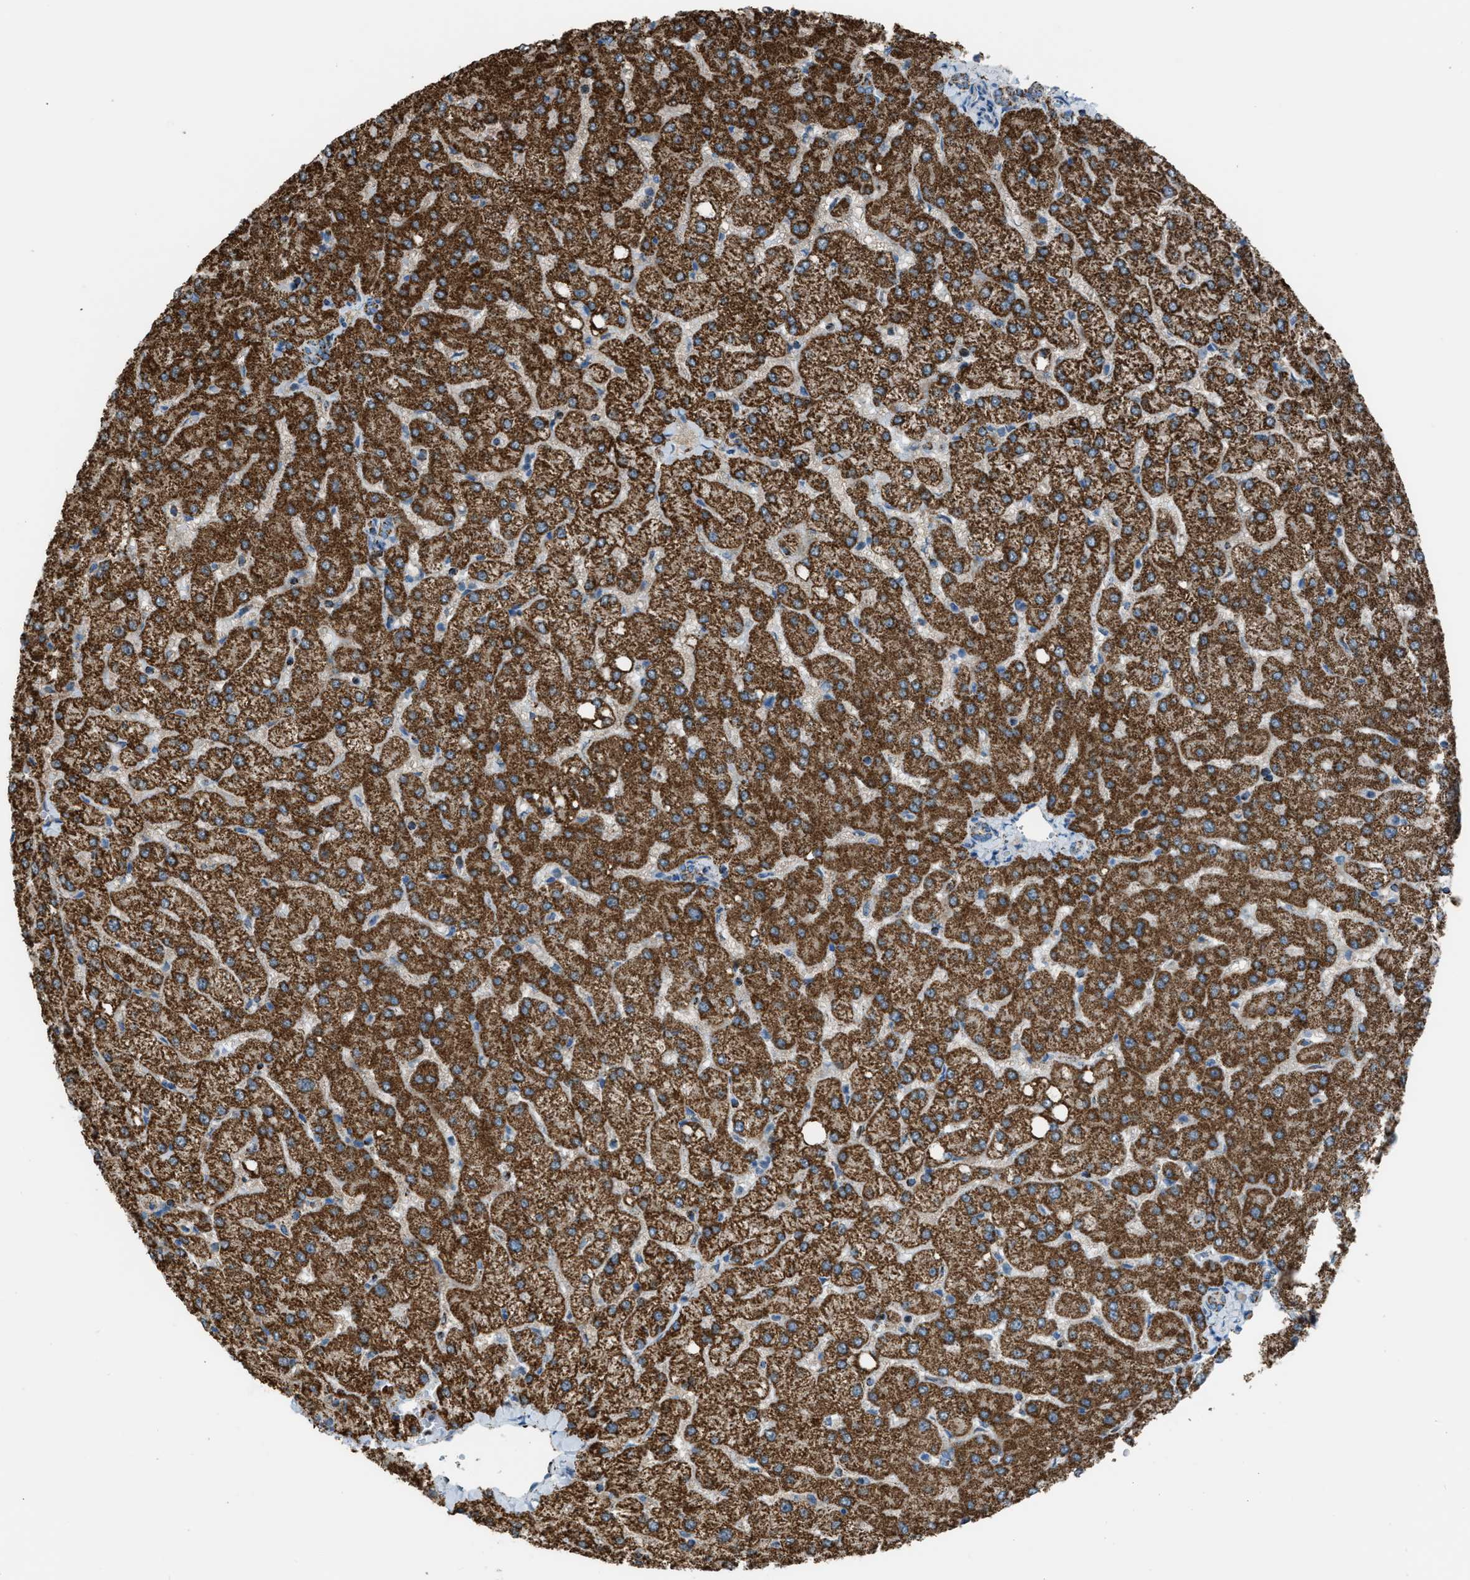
{"staining": {"intensity": "moderate", "quantity": ">75%", "location": "cytoplasmic/membranous"}, "tissue": "liver", "cell_type": "Cholangiocytes", "image_type": "normal", "snomed": [{"axis": "morphology", "description": "Normal tissue, NOS"}, {"axis": "topography", "description": "Liver"}], "caption": "Human liver stained for a protein (brown) demonstrates moderate cytoplasmic/membranous positive positivity in about >75% of cholangiocytes.", "gene": "MDH2", "patient": {"sex": "female", "age": 54}}